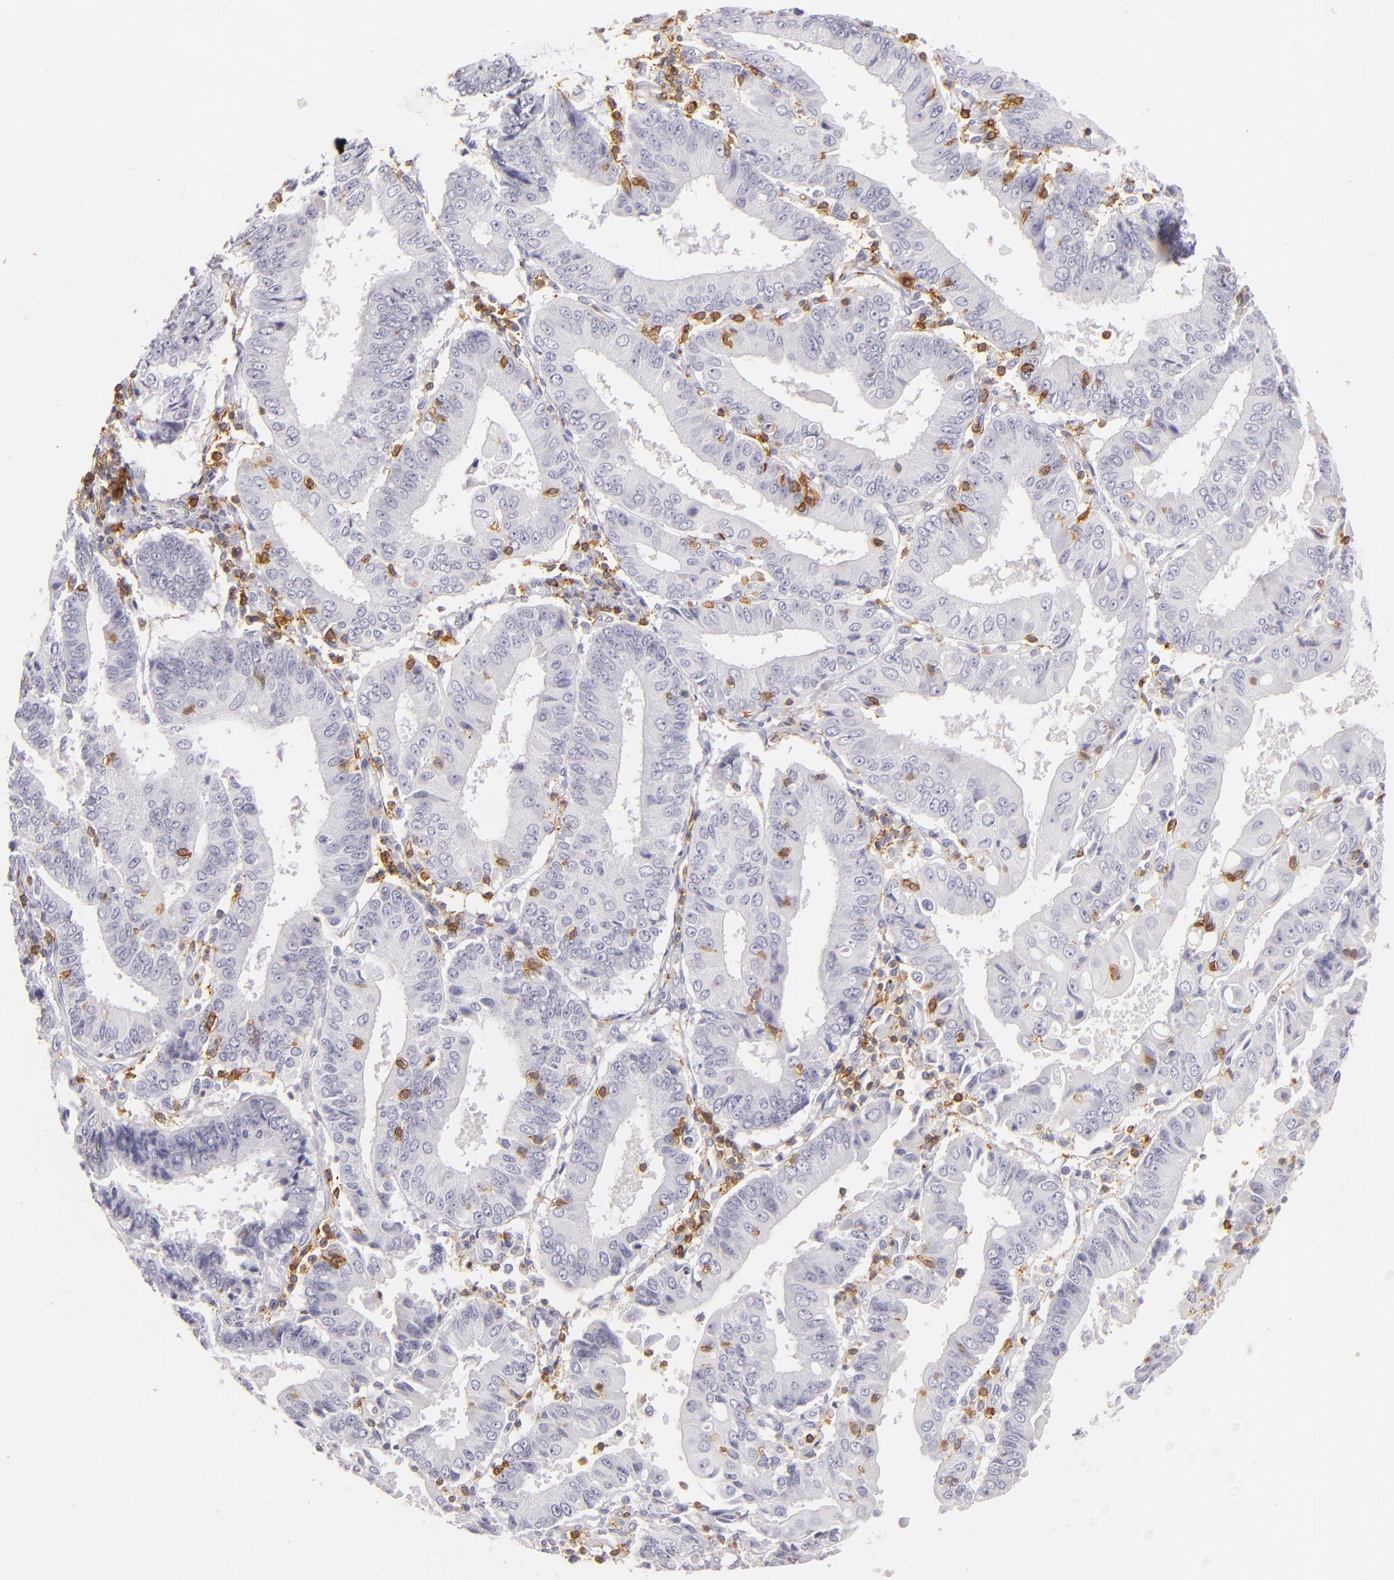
{"staining": {"intensity": "negative", "quantity": "none", "location": "none"}, "tissue": "endometrial cancer", "cell_type": "Tumor cells", "image_type": "cancer", "snomed": [{"axis": "morphology", "description": "Adenocarcinoma, NOS"}, {"axis": "topography", "description": "Endometrium"}], "caption": "Immunohistochemical staining of human endometrial cancer shows no significant staining in tumor cells.", "gene": "LAT", "patient": {"sex": "female", "age": 75}}